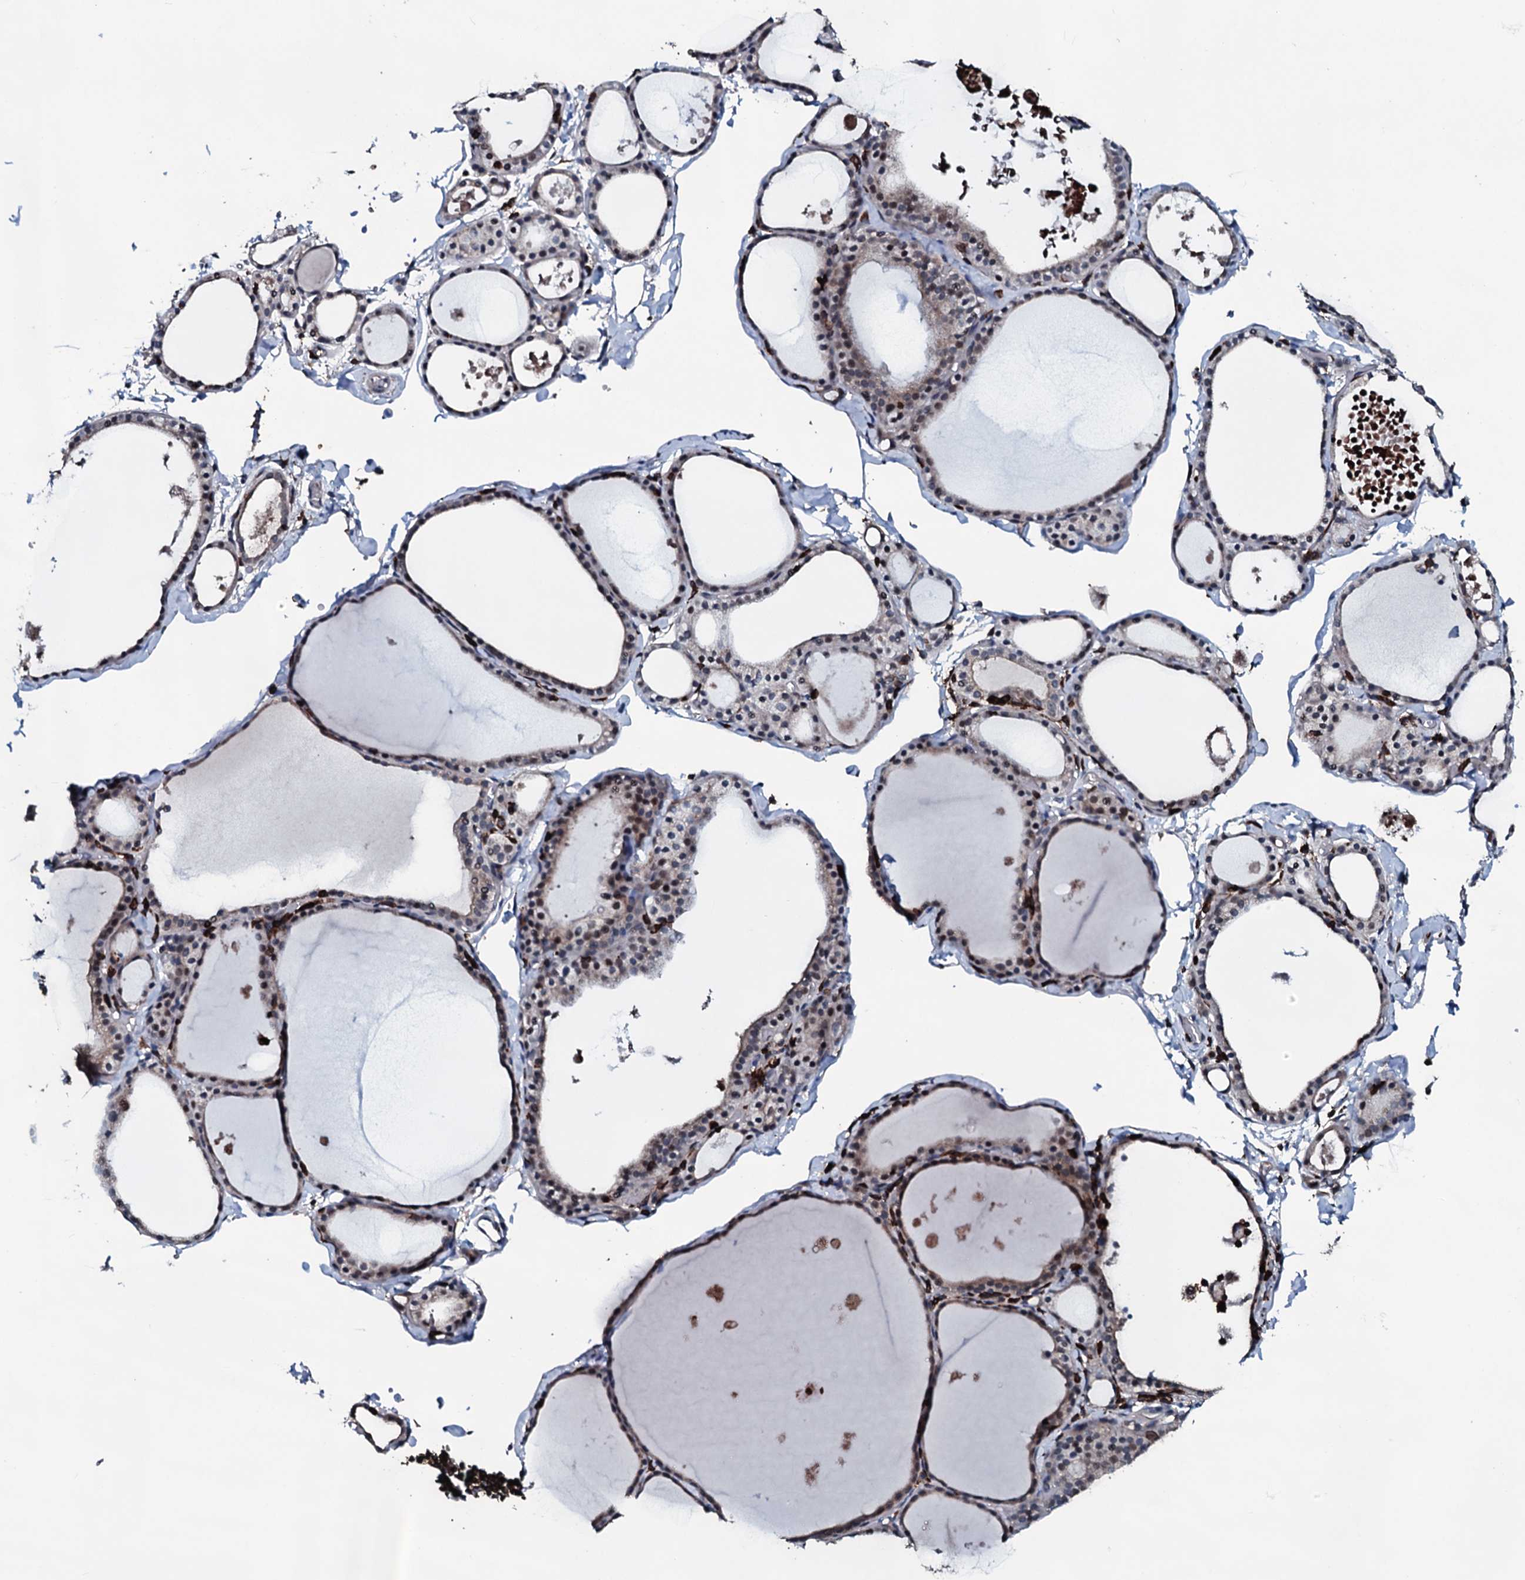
{"staining": {"intensity": "weak", "quantity": "25%-75%", "location": "cytoplasmic/membranous,nuclear"}, "tissue": "thyroid gland", "cell_type": "Glandular cells", "image_type": "normal", "snomed": [{"axis": "morphology", "description": "Normal tissue, NOS"}, {"axis": "topography", "description": "Thyroid gland"}], "caption": "Immunohistochemistry (DAB (3,3'-diaminobenzidine)) staining of normal thyroid gland demonstrates weak cytoplasmic/membranous,nuclear protein staining in about 25%-75% of glandular cells.", "gene": "OGFOD2", "patient": {"sex": "male", "age": 56}}